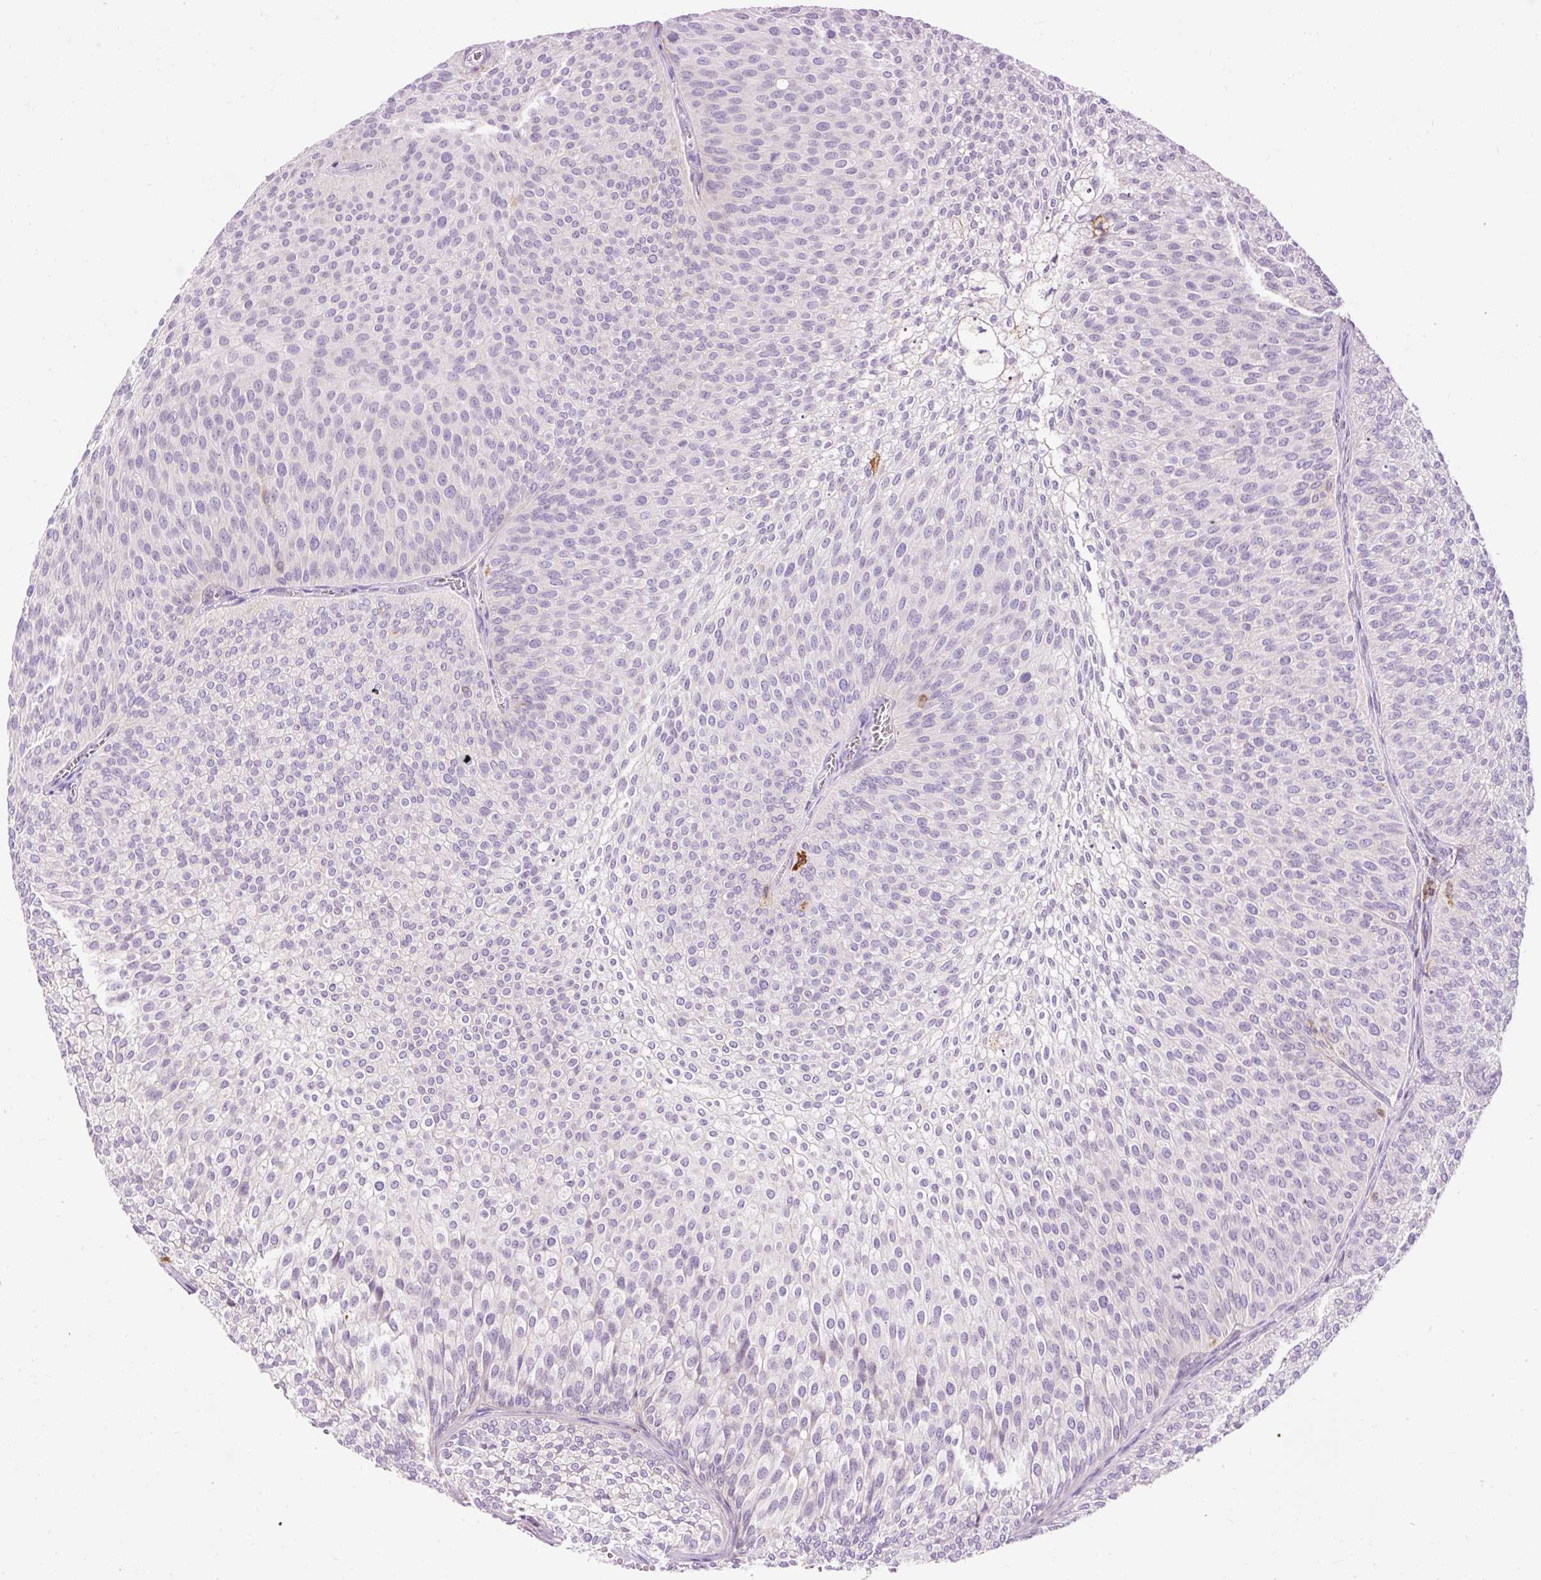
{"staining": {"intensity": "negative", "quantity": "none", "location": "none"}, "tissue": "urothelial cancer", "cell_type": "Tumor cells", "image_type": "cancer", "snomed": [{"axis": "morphology", "description": "Urothelial carcinoma, Low grade"}, {"axis": "topography", "description": "Urinary bladder"}], "caption": "Tumor cells are negative for protein expression in human urothelial carcinoma (low-grade).", "gene": "CD83", "patient": {"sex": "male", "age": 91}}